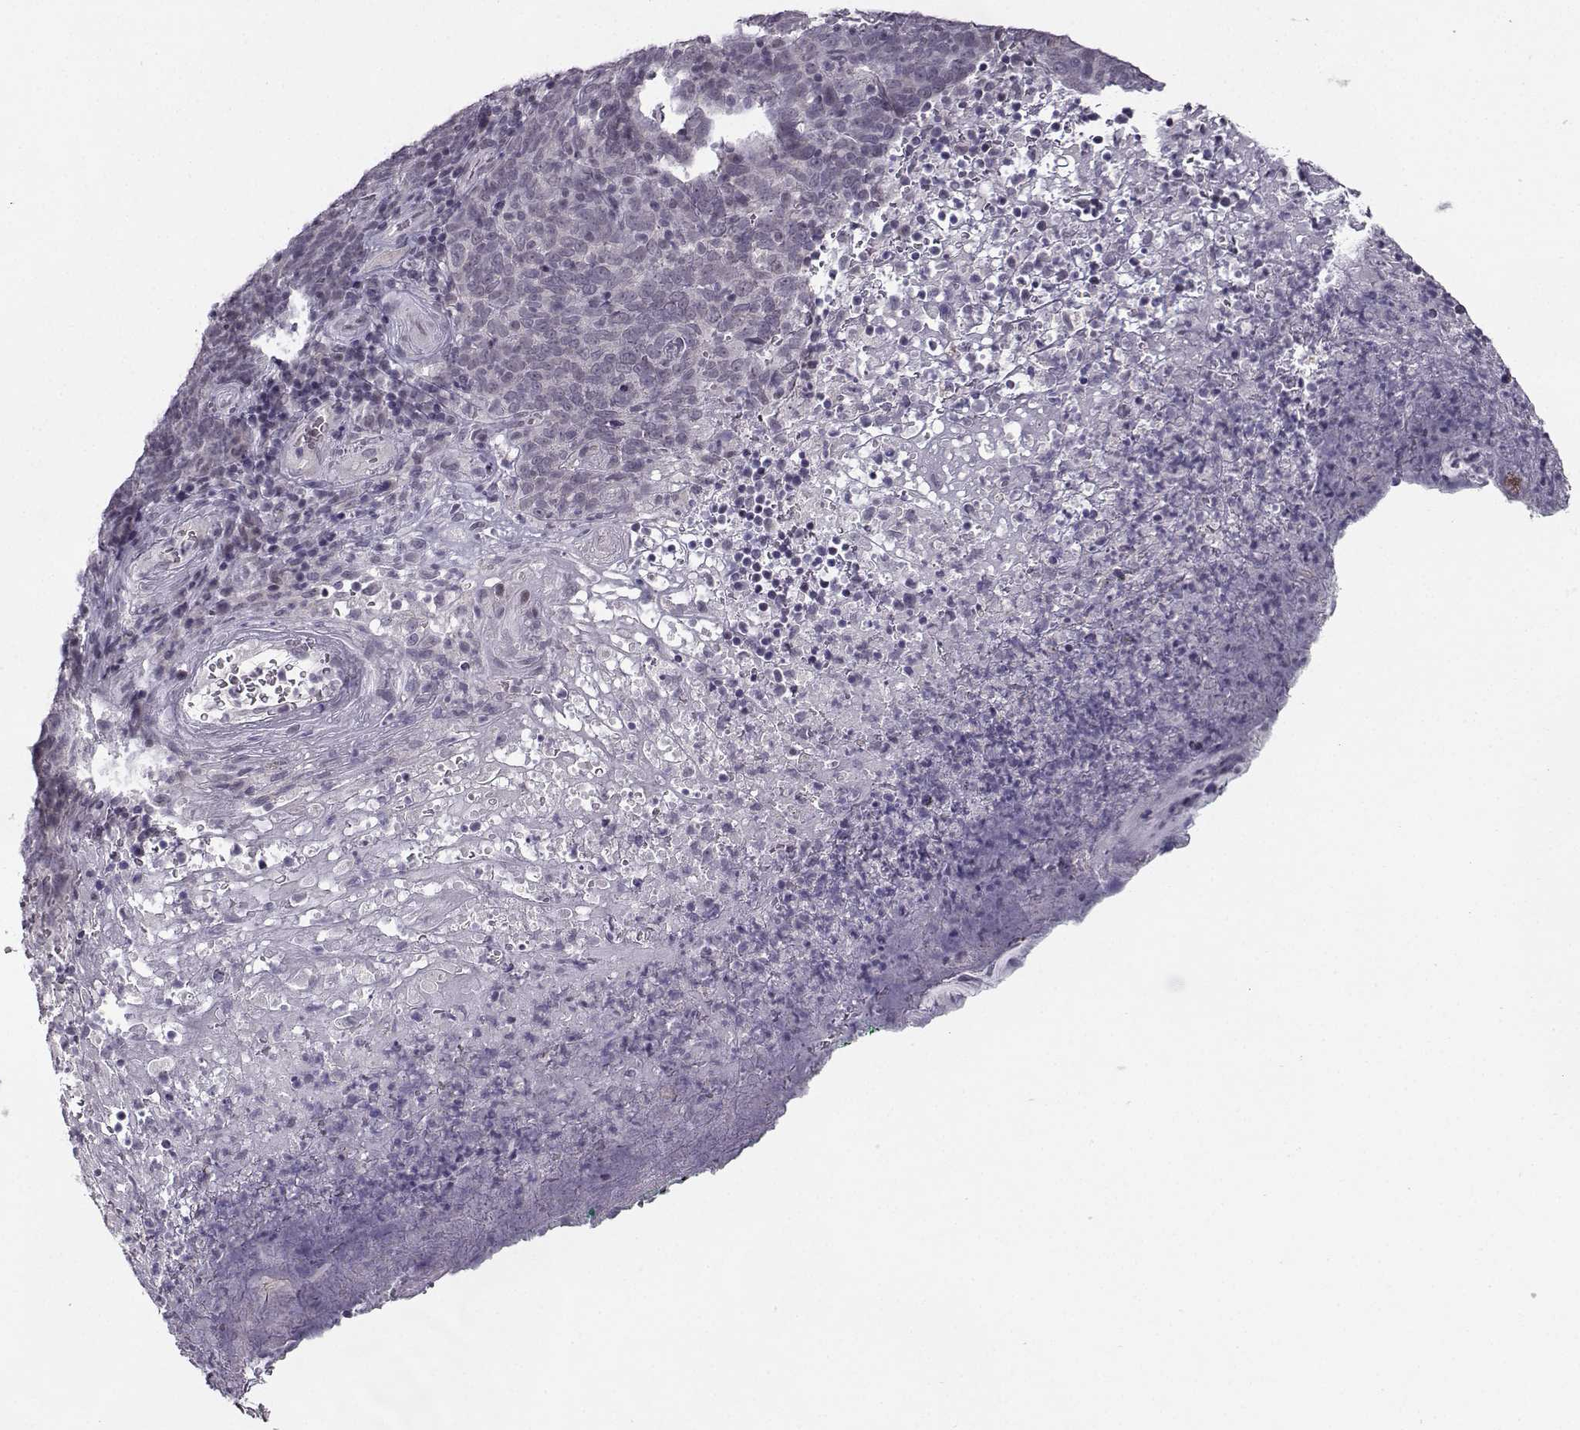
{"staining": {"intensity": "negative", "quantity": "none", "location": "none"}, "tissue": "skin cancer", "cell_type": "Tumor cells", "image_type": "cancer", "snomed": [{"axis": "morphology", "description": "Squamous cell carcinoma, NOS"}, {"axis": "topography", "description": "Skin"}, {"axis": "topography", "description": "Anal"}], "caption": "There is no significant positivity in tumor cells of skin cancer. (DAB (3,3'-diaminobenzidine) IHC with hematoxylin counter stain).", "gene": "LIN28A", "patient": {"sex": "female", "age": 51}}